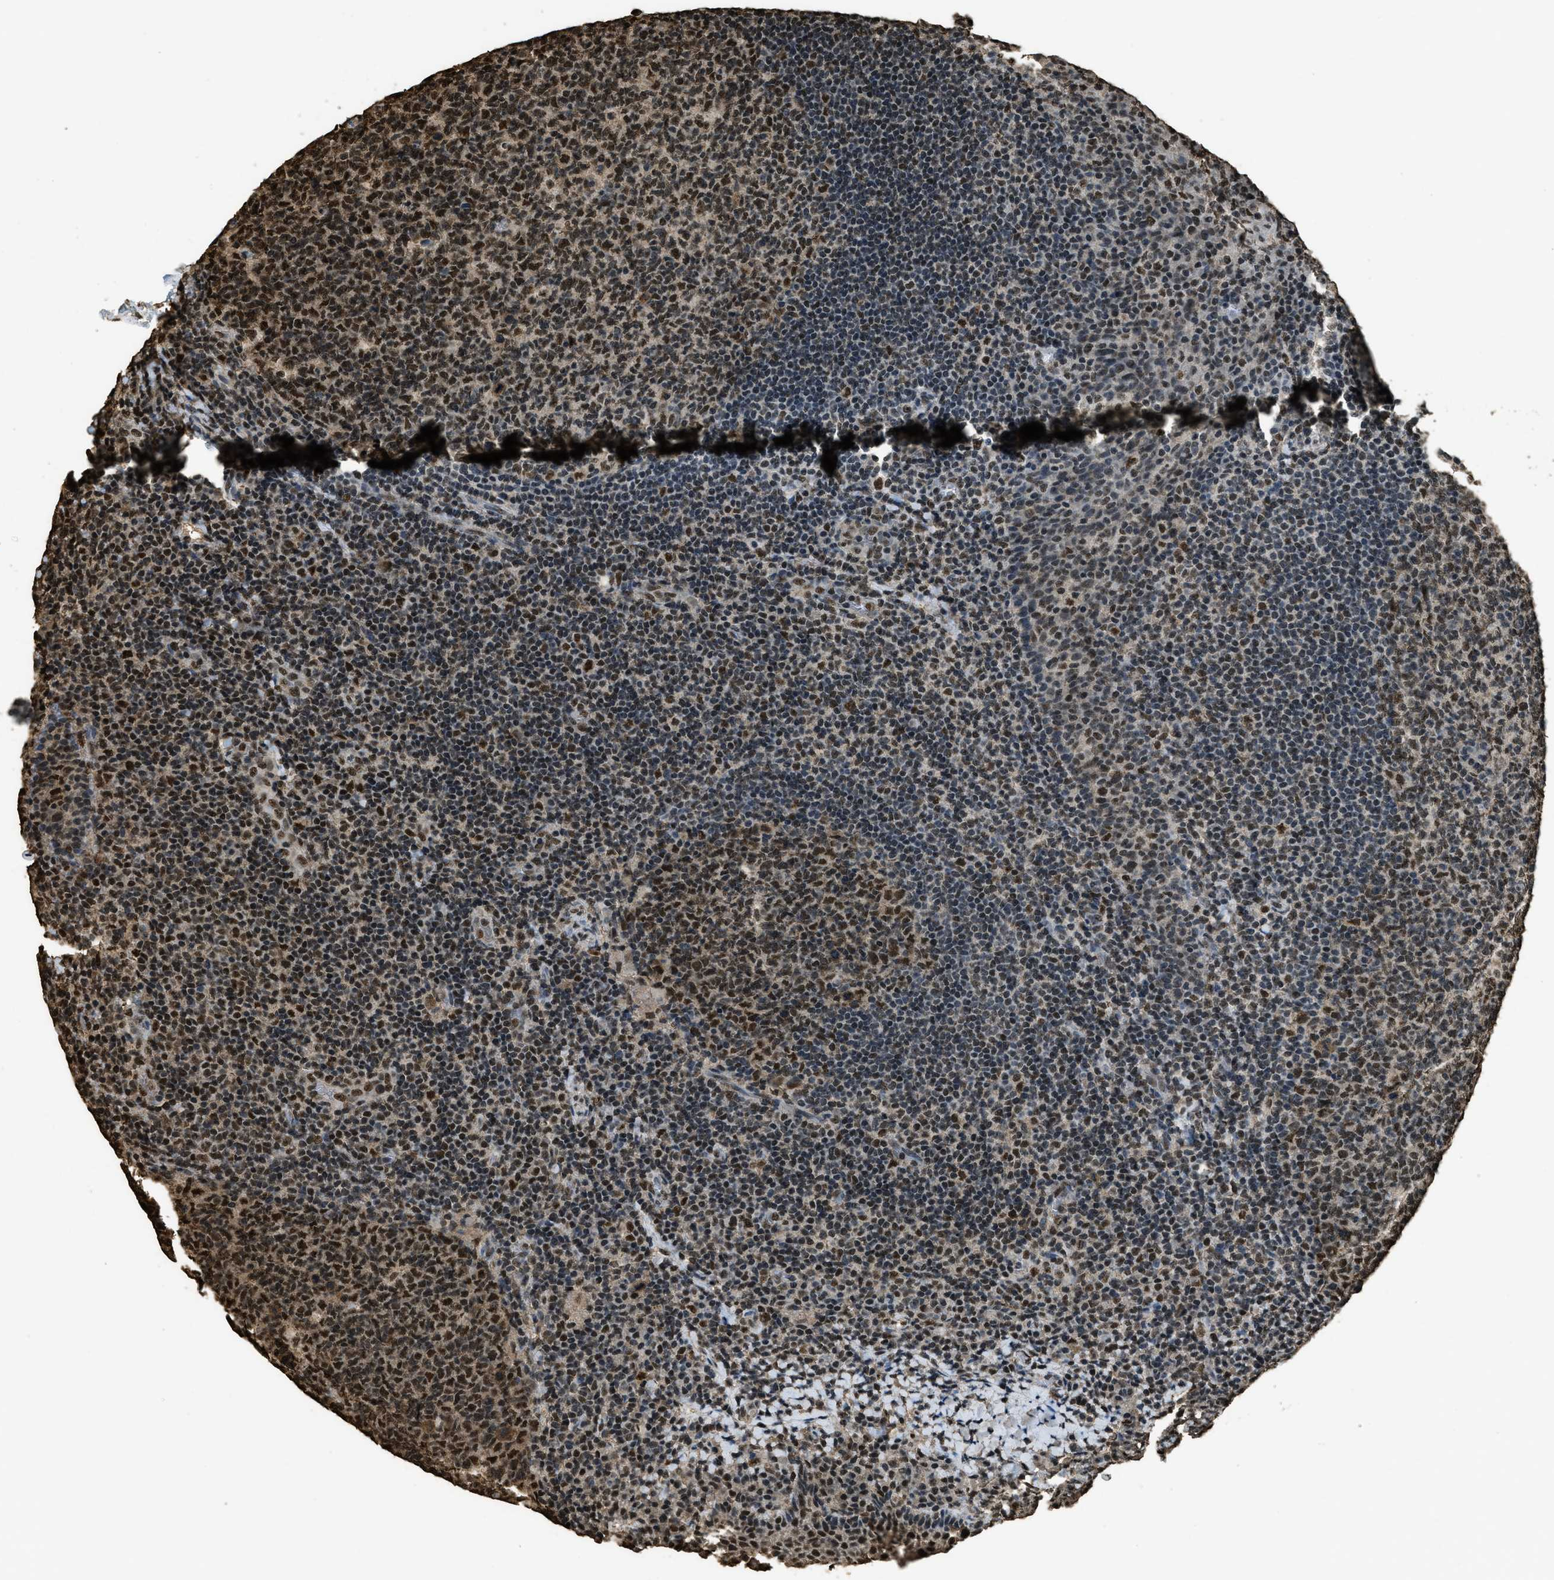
{"staining": {"intensity": "strong", "quantity": ">75%", "location": "nuclear"}, "tissue": "tonsil", "cell_type": "Germinal center cells", "image_type": "normal", "snomed": [{"axis": "morphology", "description": "Normal tissue, NOS"}, {"axis": "topography", "description": "Tonsil"}], "caption": "A photomicrograph showing strong nuclear staining in about >75% of germinal center cells in benign tonsil, as visualized by brown immunohistochemical staining.", "gene": "MYB", "patient": {"sex": "male", "age": 17}}